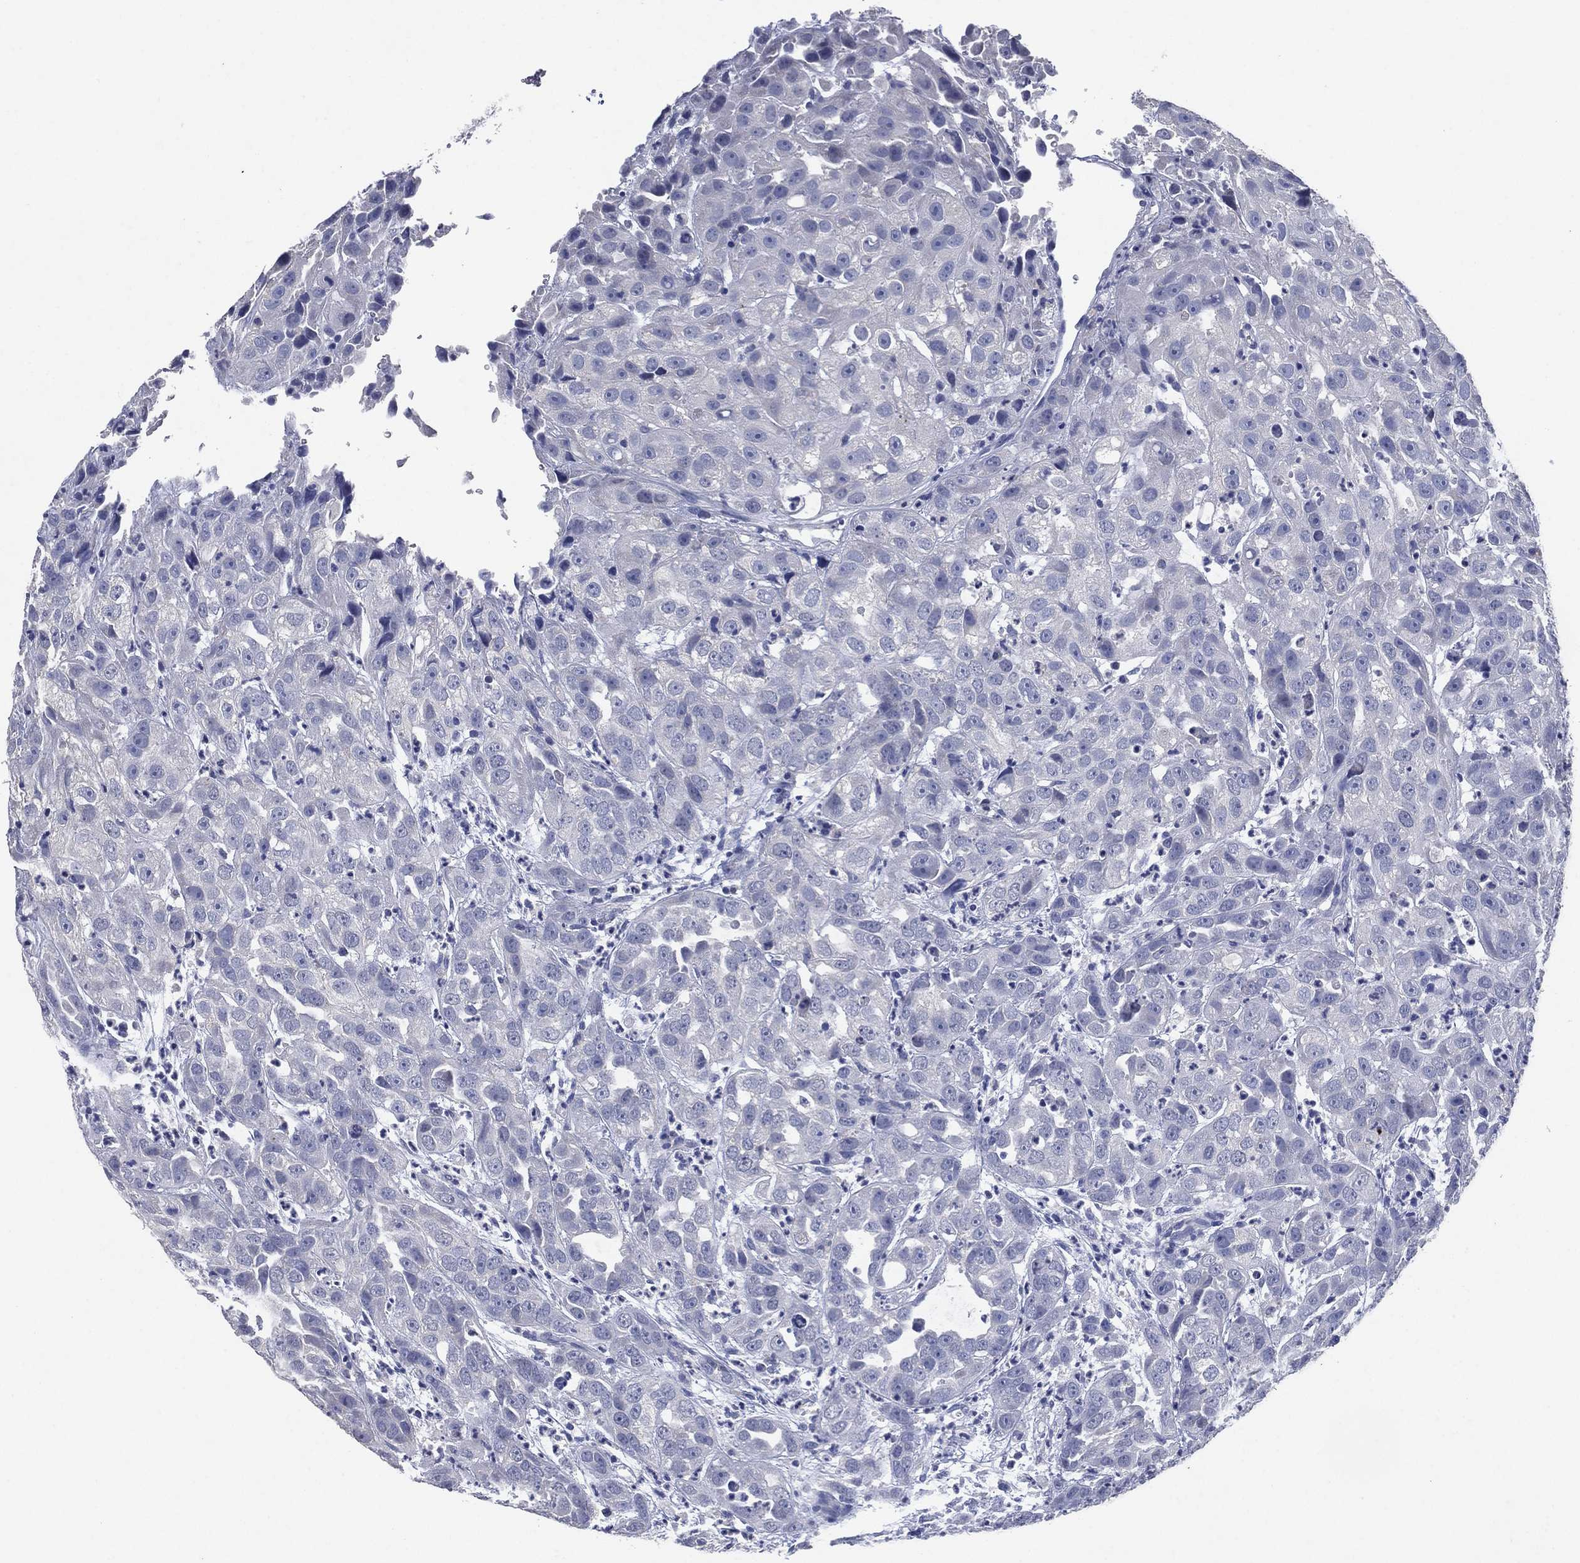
{"staining": {"intensity": "negative", "quantity": "none", "location": "none"}, "tissue": "urothelial cancer", "cell_type": "Tumor cells", "image_type": "cancer", "snomed": [{"axis": "morphology", "description": "Urothelial carcinoma, High grade"}, {"axis": "topography", "description": "Urinary bladder"}], "caption": "Tumor cells show no significant staining in urothelial cancer.", "gene": "FSCN2", "patient": {"sex": "female", "age": 41}}